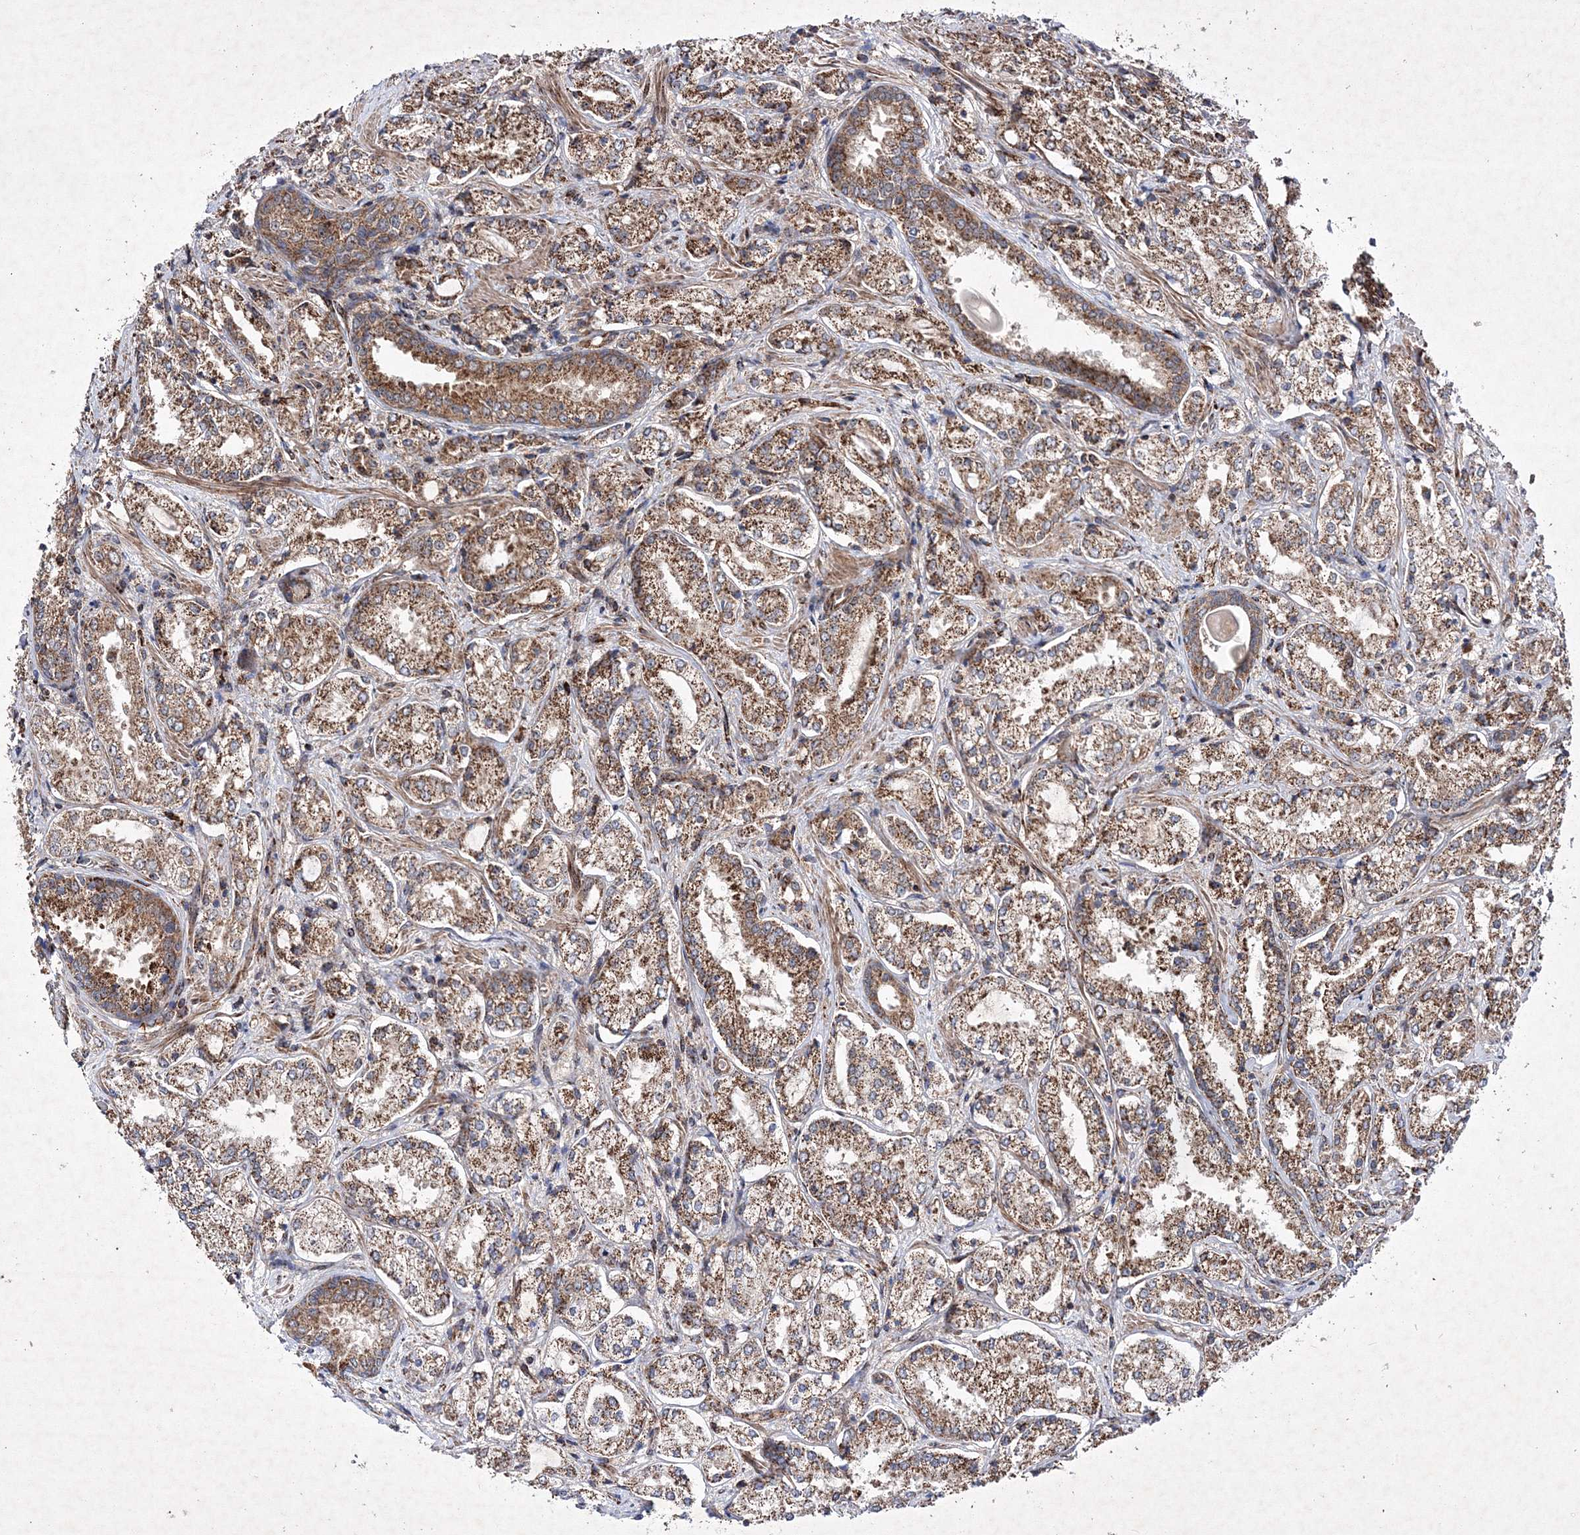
{"staining": {"intensity": "strong", "quantity": ">75%", "location": "cytoplasmic/membranous"}, "tissue": "prostate cancer", "cell_type": "Tumor cells", "image_type": "cancer", "snomed": [{"axis": "morphology", "description": "Adenocarcinoma, Low grade"}, {"axis": "topography", "description": "Prostate"}], "caption": "This image demonstrates IHC staining of adenocarcinoma (low-grade) (prostate), with high strong cytoplasmic/membranous positivity in about >75% of tumor cells.", "gene": "SCRN3", "patient": {"sex": "male", "age": 74}}